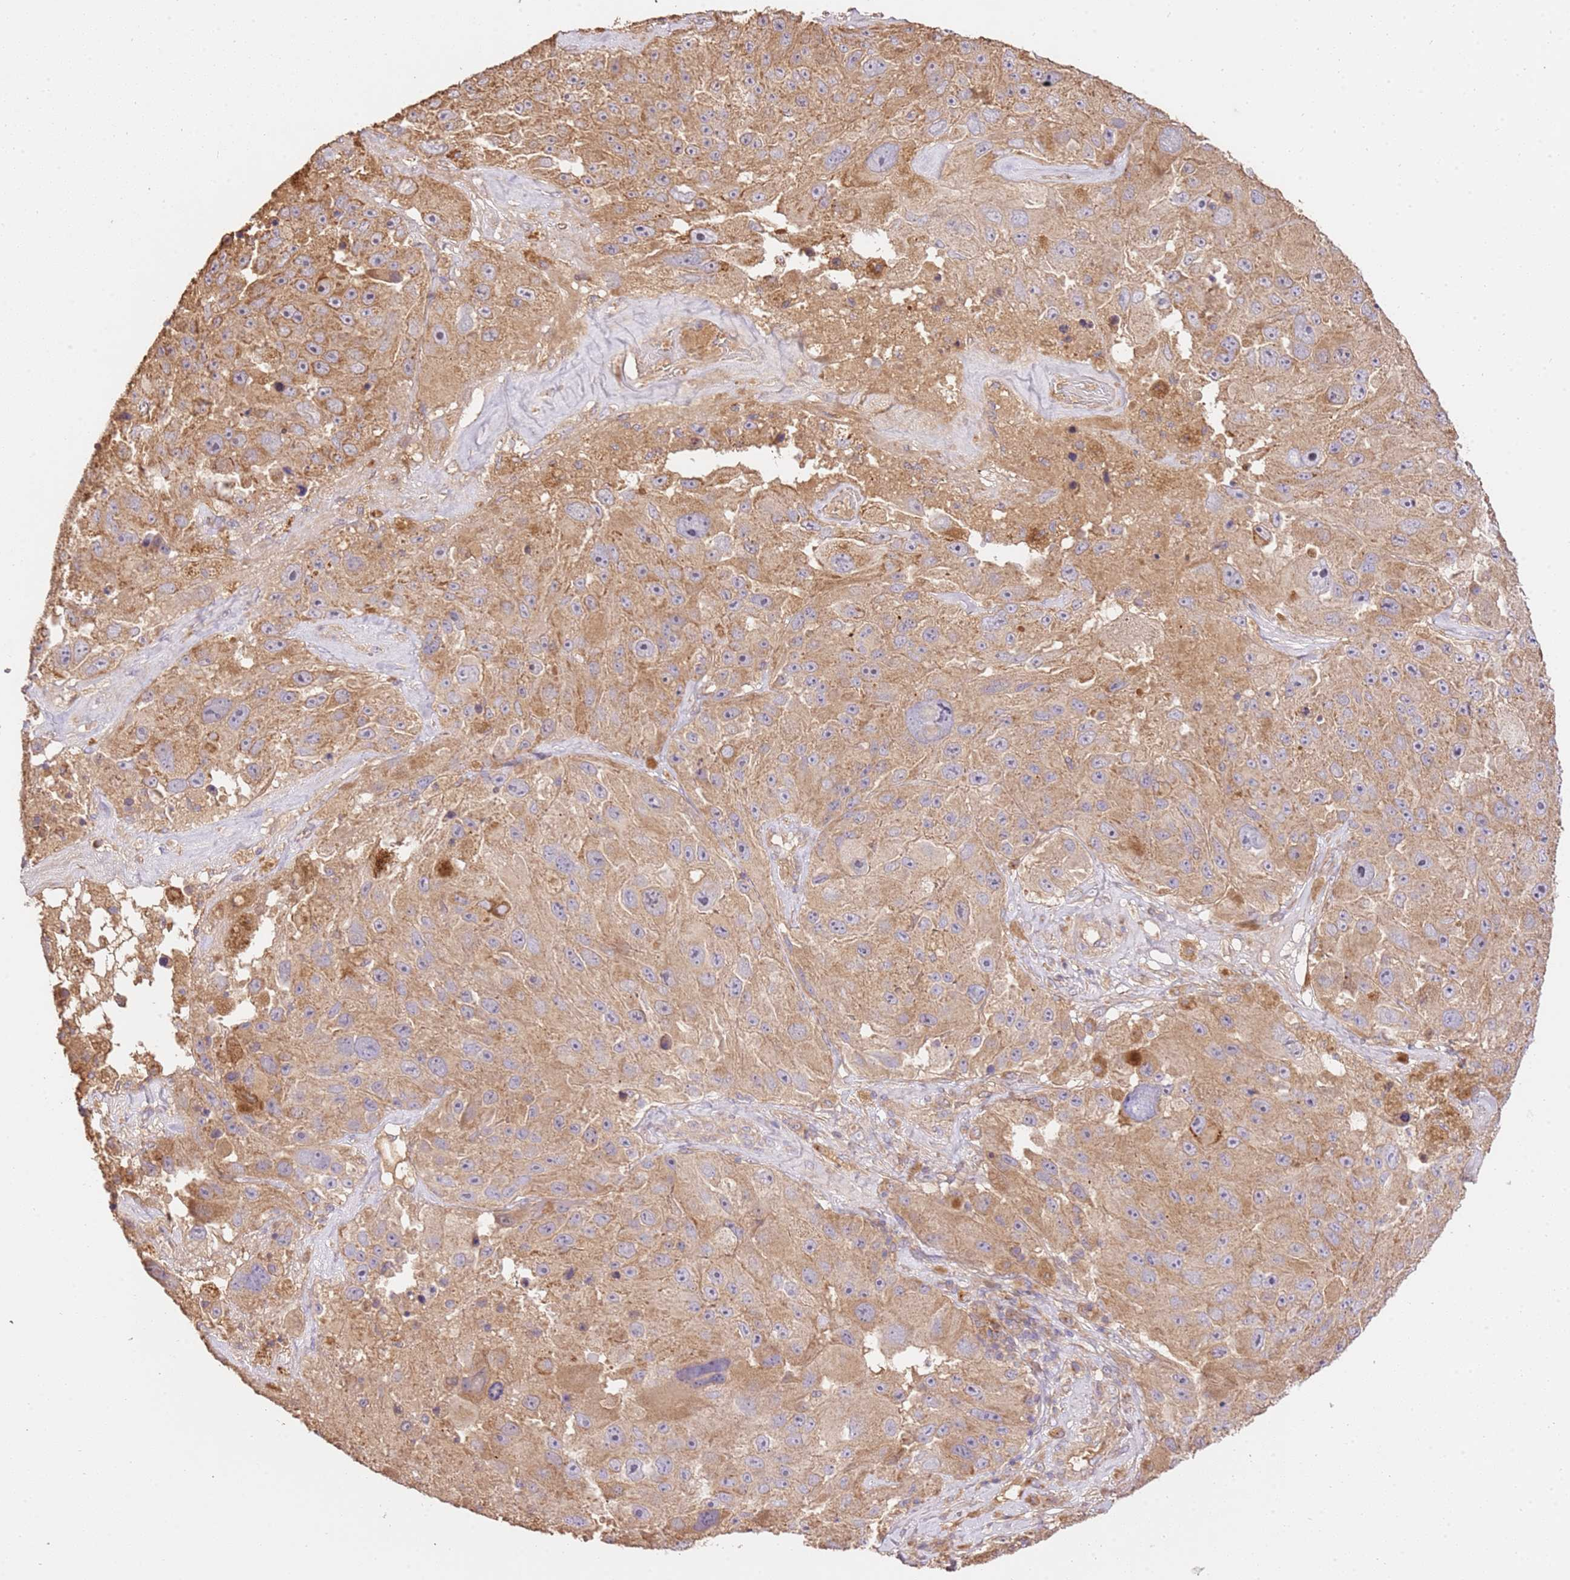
{"staining": {"intensity": "moderate", "quantity": ">75%", "location": "cytoplasmic/membranous"}, "tissue": "melanoma", "cell_type": "Tumor cells", "image_type": "cancer", "snomed": [{"axis": "morphology", "description": "Malignant melanoma, Metastatic site"}, {"axis": "topography", "description": "Lymph node"}], "caption": "High-power microscopy captured an immunohistochemistry image of malignant melanoma (metastatic site), revealing moderate cytoplasmic/membranous positivity in about >75% of tumor cells.", "gene": "CEP55", "patient": {"sex": "male", "age": 62}}